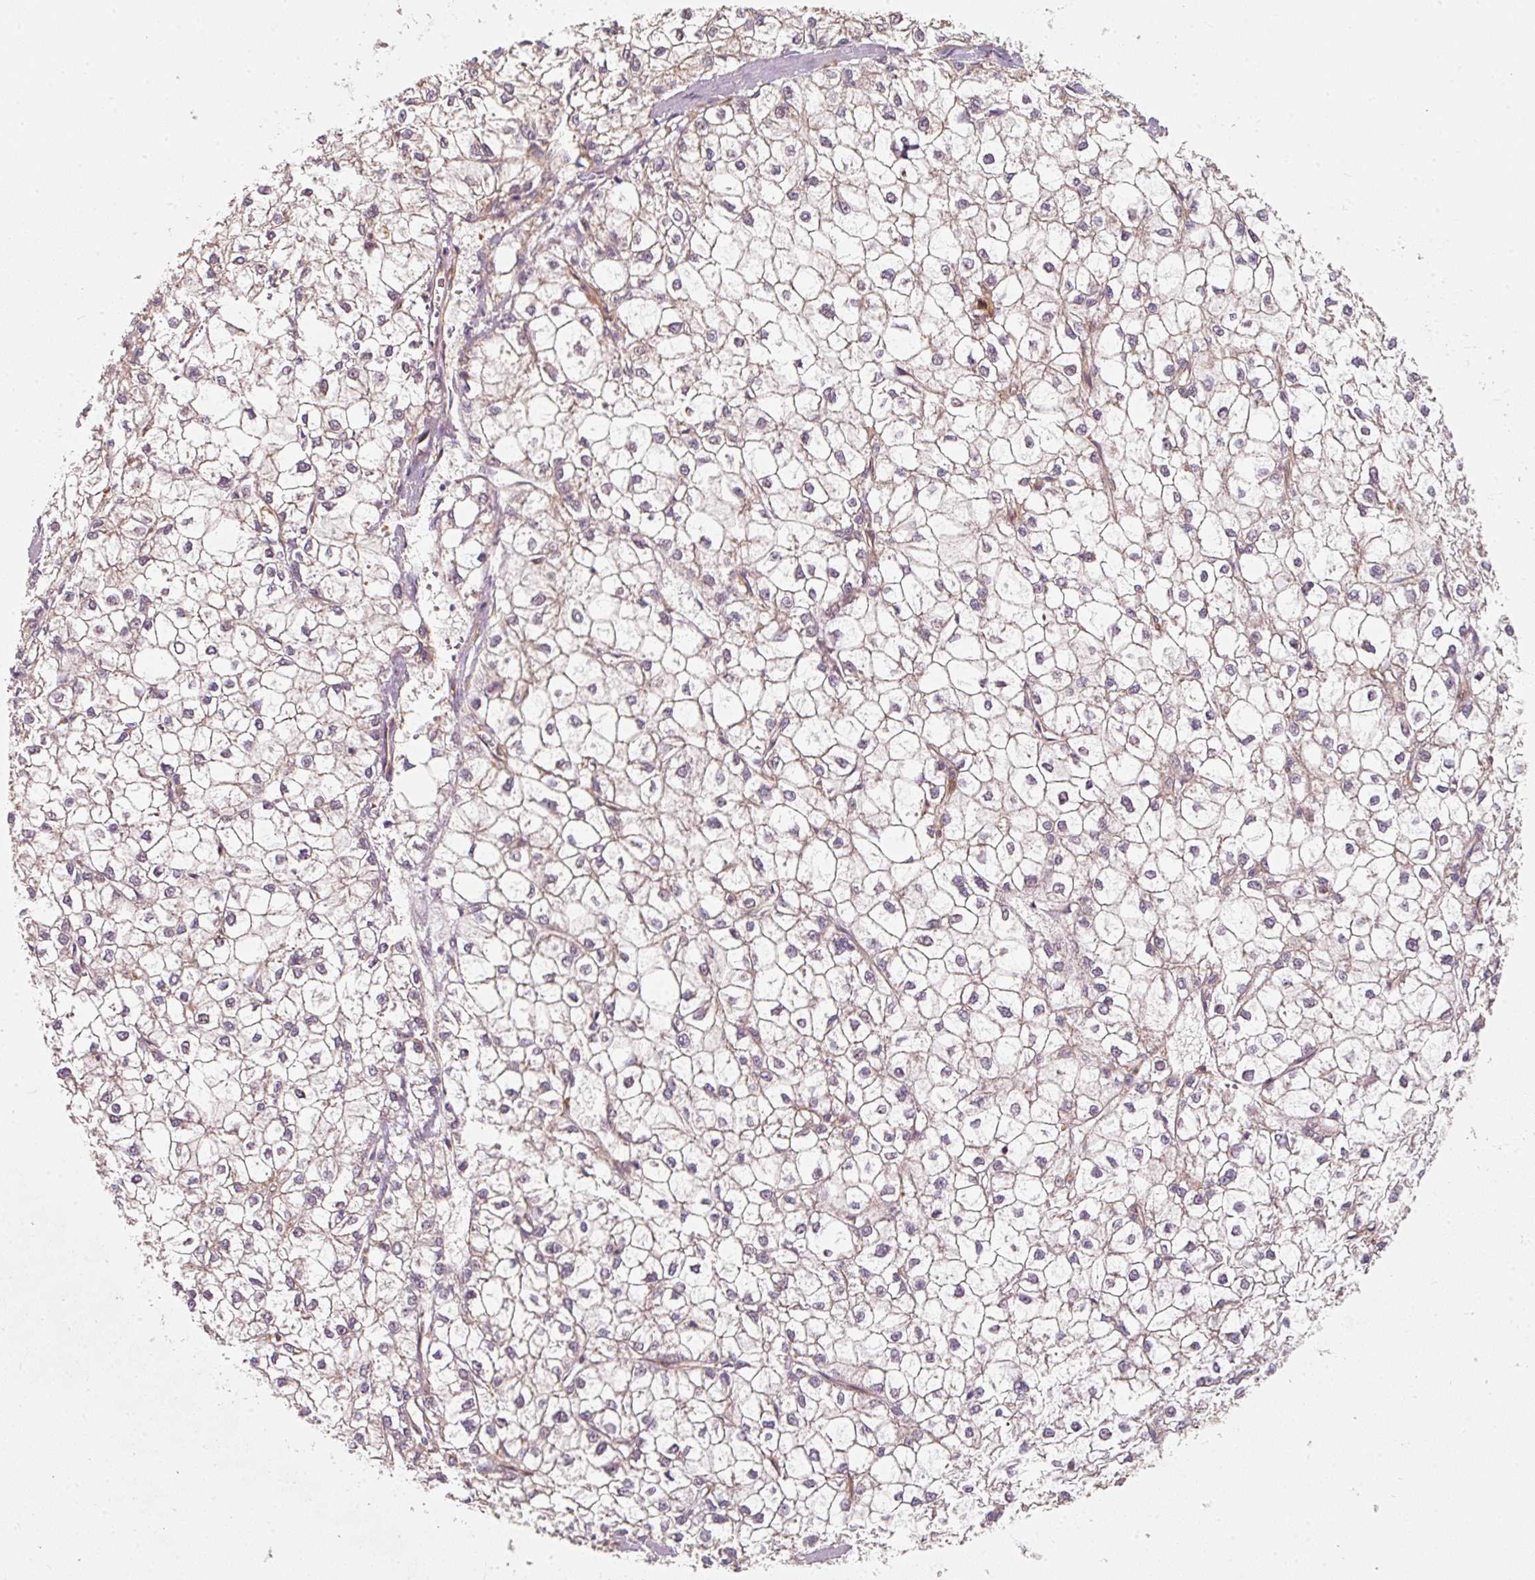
{"staining": {"intensity": "weak", "quantity": "<25%", "location": "cytoplasmic/membranous"}, "tissue": "liver cancer", "cell_type": "Tumor cells", "image_type": "cancer", "snomed": [{"axis": "morphology", "description": "Carcinoma, Hepatocellular, NOS"}, {"axis": "topography", "description": "Liver"}], "caption": "The image demonstrates no significant positivity in tumor cells of hepatocellular carcinoma (liver).", "gene": "IQGAP2", "patient": {"sex": "female", "age": 43}}